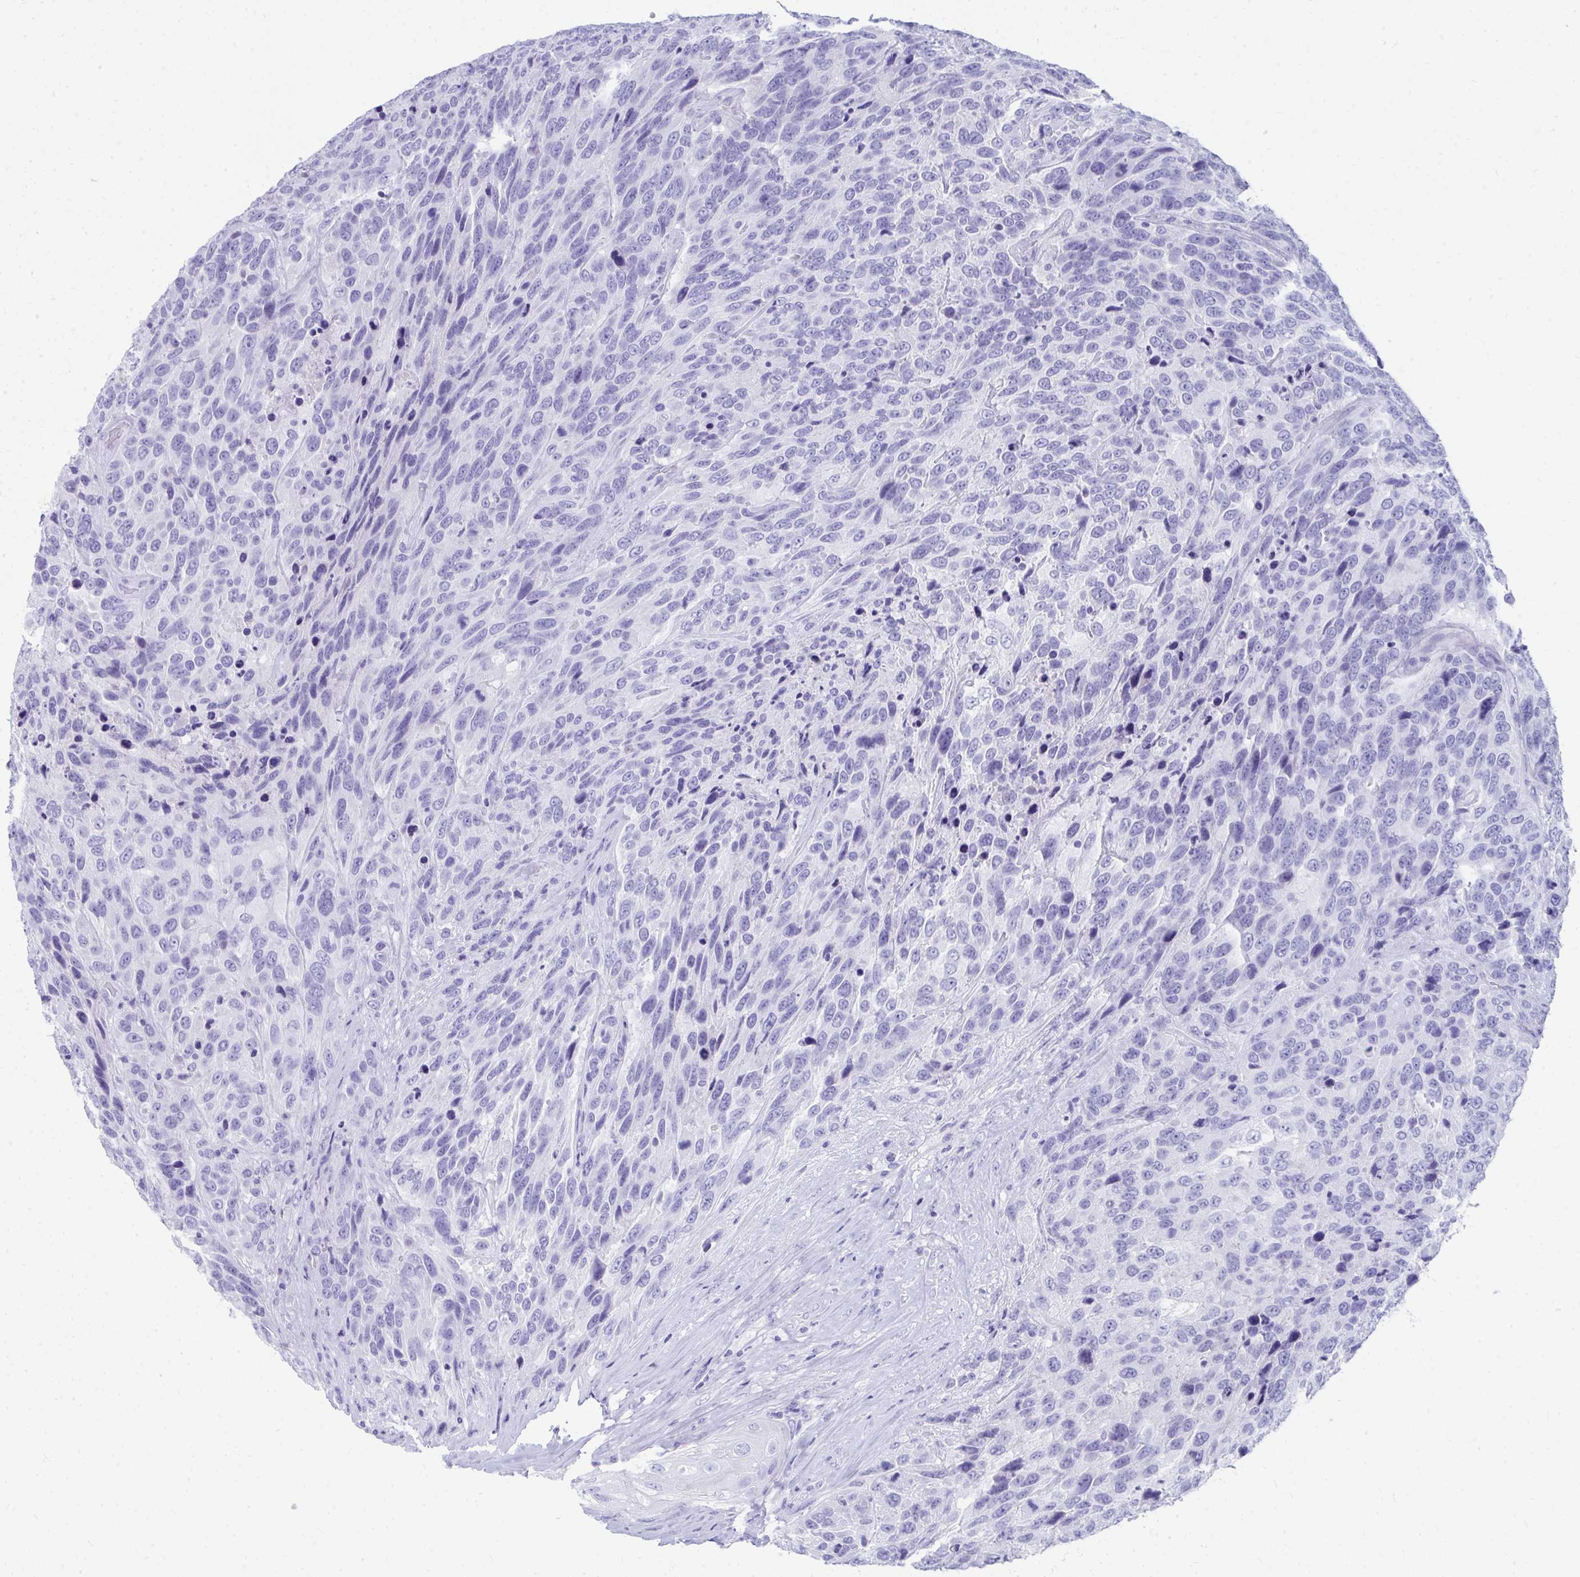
{"staining": {"intensity": "negative", "quantity": "none", "location": "none"}, "tissue": "urothelial cancer", "cell_type": "Tumor cells", "image_type": "cancer", "snomed": [{"axis": "morphology", "description": "Urothelial carcinoma, High grade"}, {"axis": "topography", "description": "Urinary bladder"}], "caption": "Tumor cells are negative for protein expression in human urothelial carcinoma (high-grade).", "gene": "SEC14L3", "patient": {"sex": "female", "age": 70}}